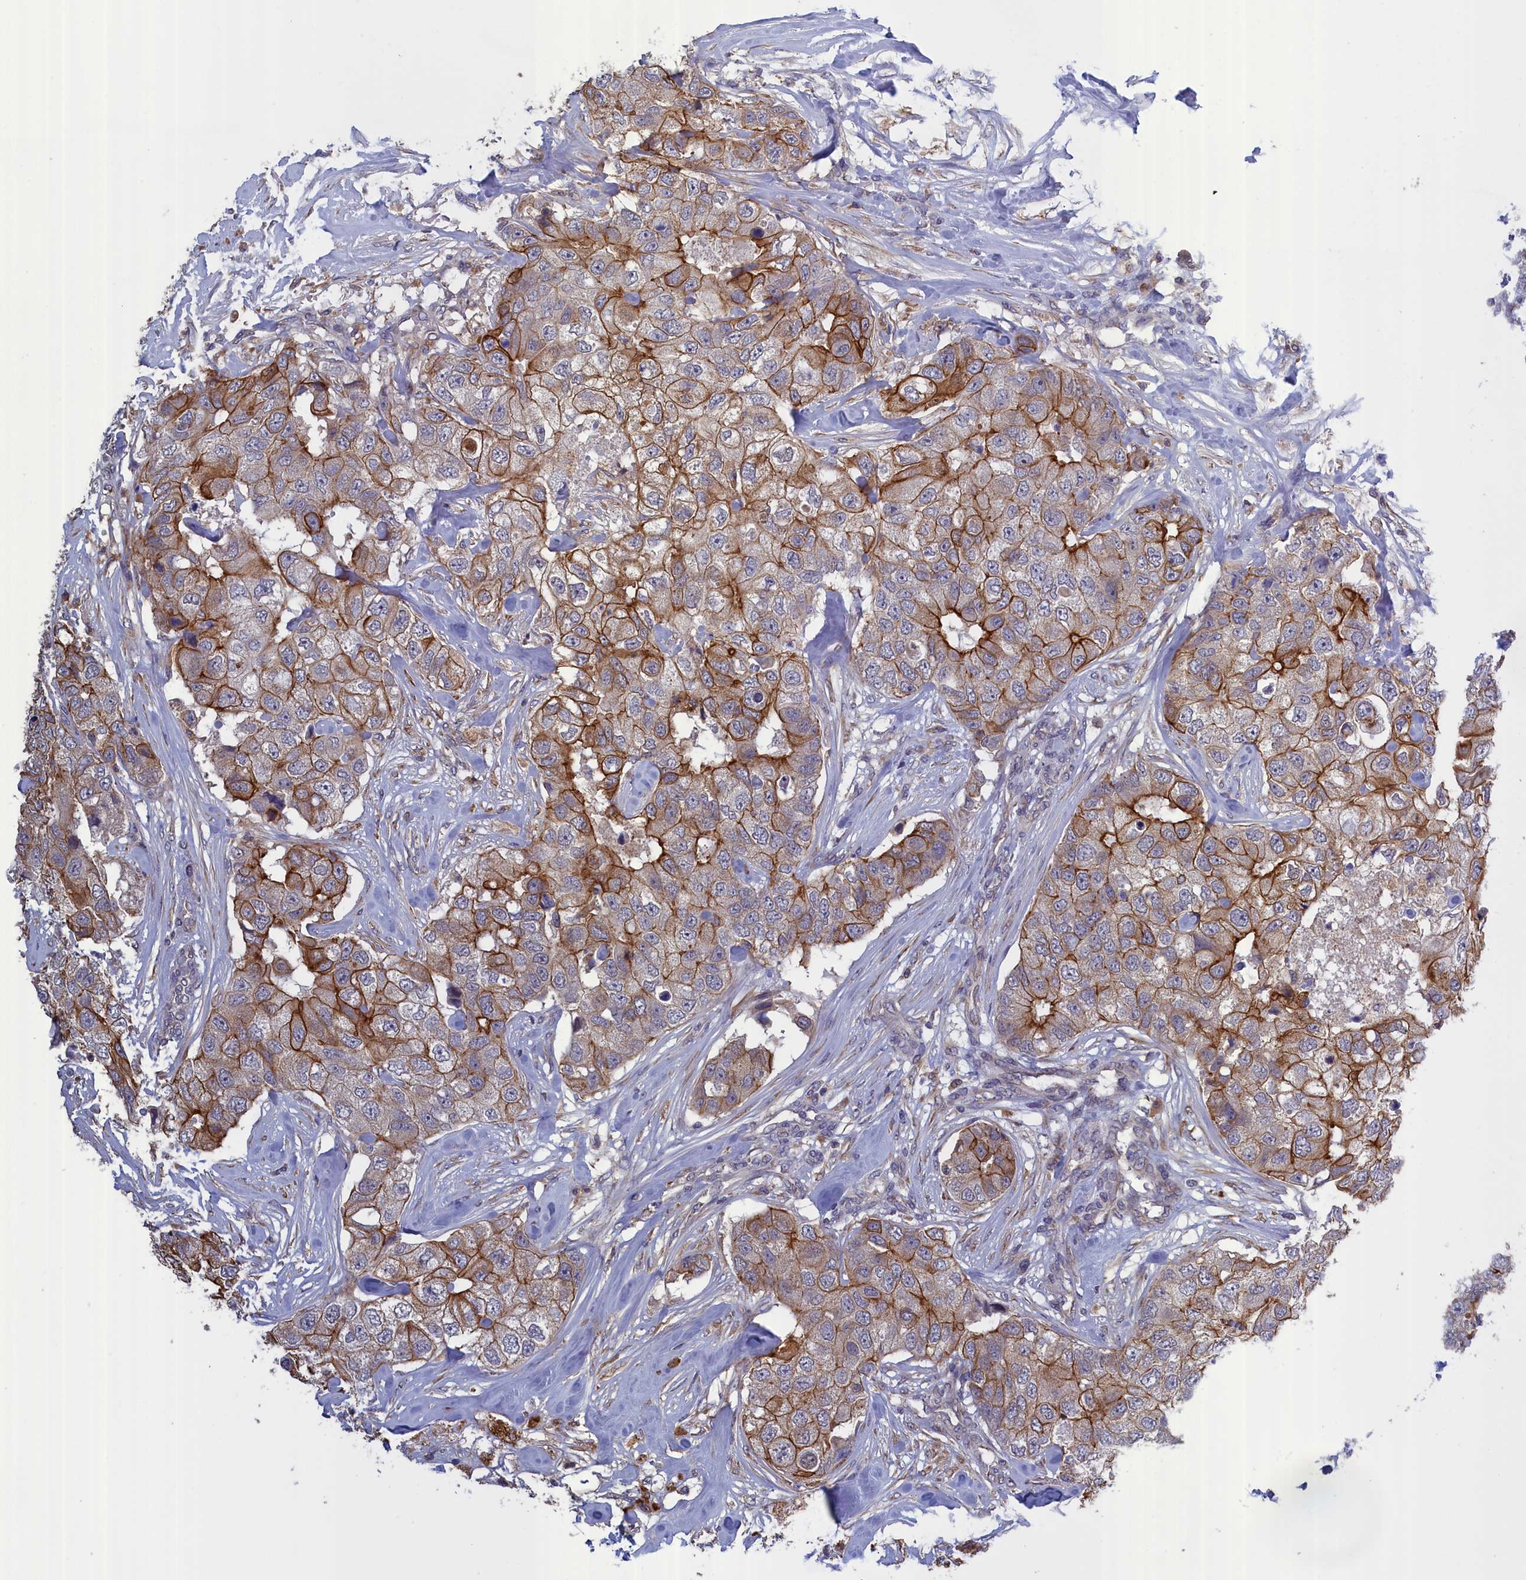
{"staining": {"intensity": "strong", "quantity": ">75%", "location": "cytoplasmic/membranous"}, "tissue": "breast cancer", "cell_type": "Tumor cells", "image_type": "cancer", "snomed": [{"axis": "morphology", "description": "Duct carcinoma"}, {"axis": "topography", "description": "Breast"}], "caption": "A high amount of strong cytoplasmic/membranous positivity is appreciated in about >75% of tumor cells in breast cancer (invasive ductal carcinoma) tissue.", "gene": "COL19A1", "patient": {"sex": "female", "age": 62}}